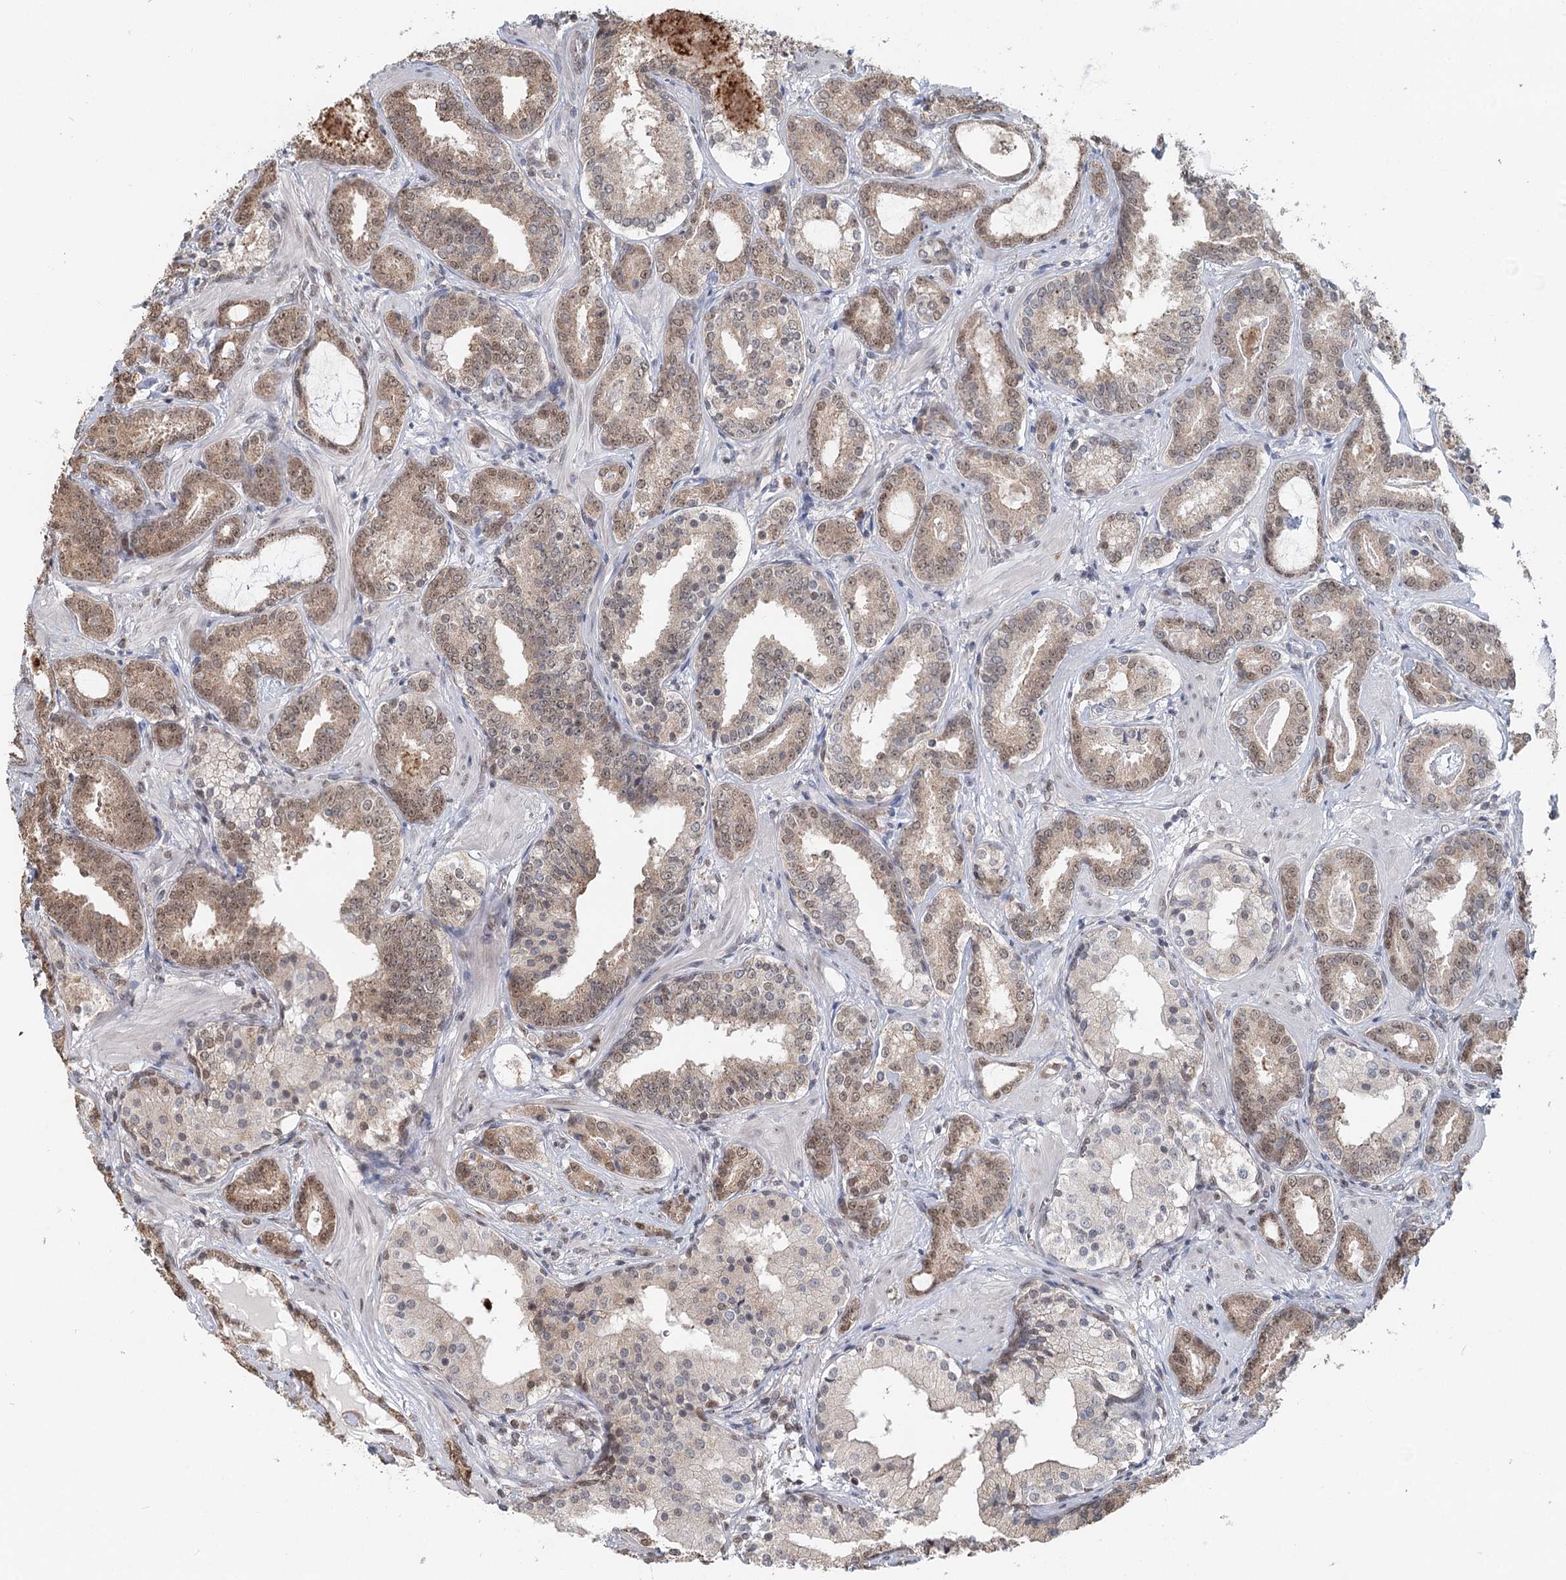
{"staining": {"intensity": "moderate", "quantity": ">75%", "location": "cytoplasmic/membranous,nuclear"}, "tissue": "prostate cancer", "cell_type": "Tumor cells", "image_type": "cancer", "snomed": [{"axis": "morphology", "description": "Adenocarcinoma, High grade"}, {"axis": "topography", "description": "Prostate"}], "caption": "Immunohistochemical staining of human prostate adenocarcinoma (high-grade) reveals medium levels of moderate cytoplasmic/membranous and nuclear staining in approximately >75% of tumor cells.", "gene": "GPALPP1", "patient": {"sex": "male", "age": 58}}